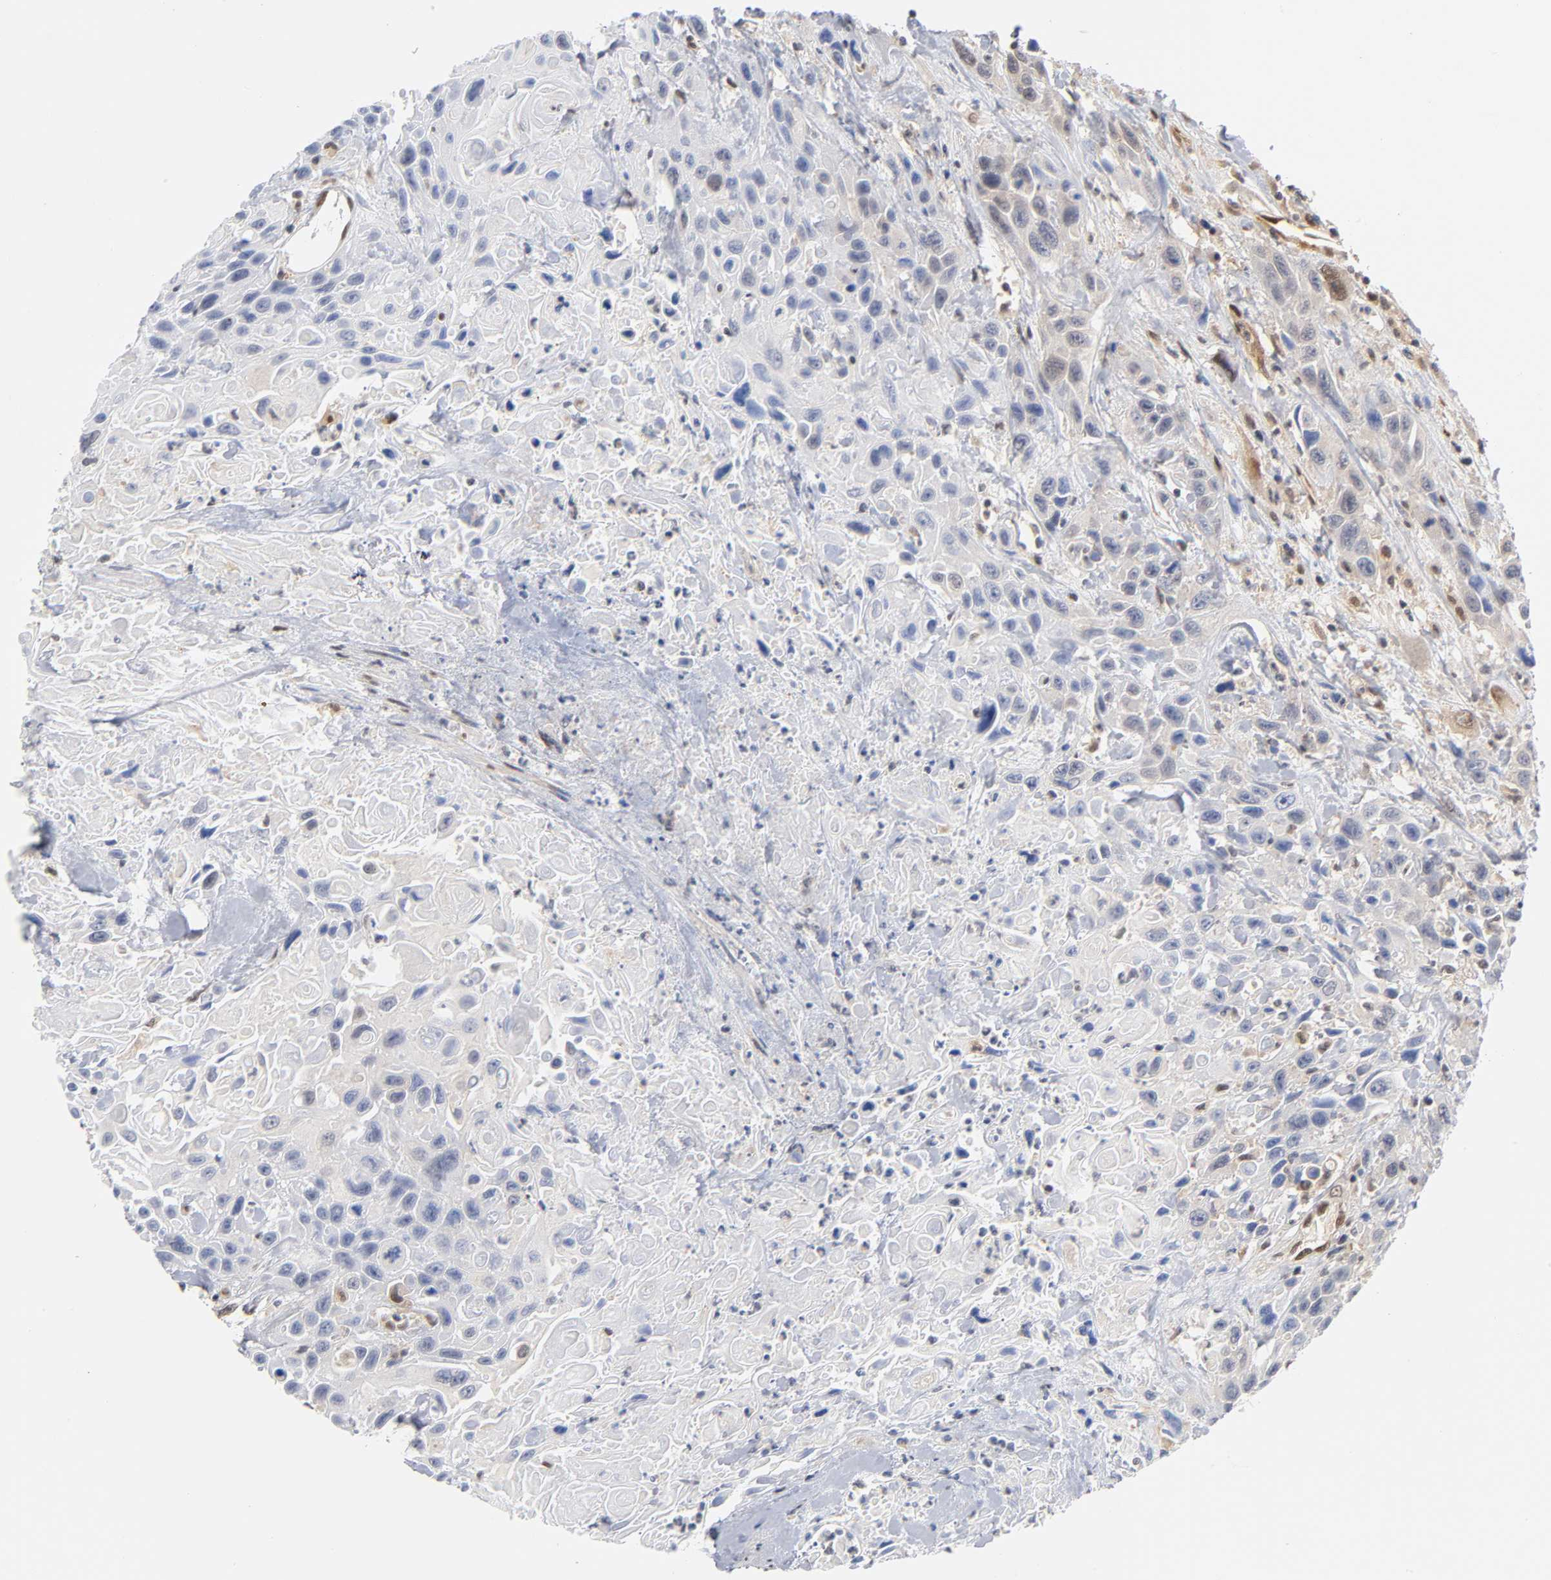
{"staining": {"intensity": "weak", "quantity": "<25%", "location": "cytoplasmic/membranous"}, "tissue": "urothelial cancer", "cell_type": "Tumor cells", "image_type": "cancer", "snomed": [{"axis": "morphology", "description": "Urothelial carcinoma, High grade"}, {"axis": "topography", "description": "Urinary bladder"}], "caption": "Tumor cells are negative for brown protein staining in urothelial carcinoma (high-grade).", "gene": "DFFB", "patient": {"sex": "female", "age": 84}}